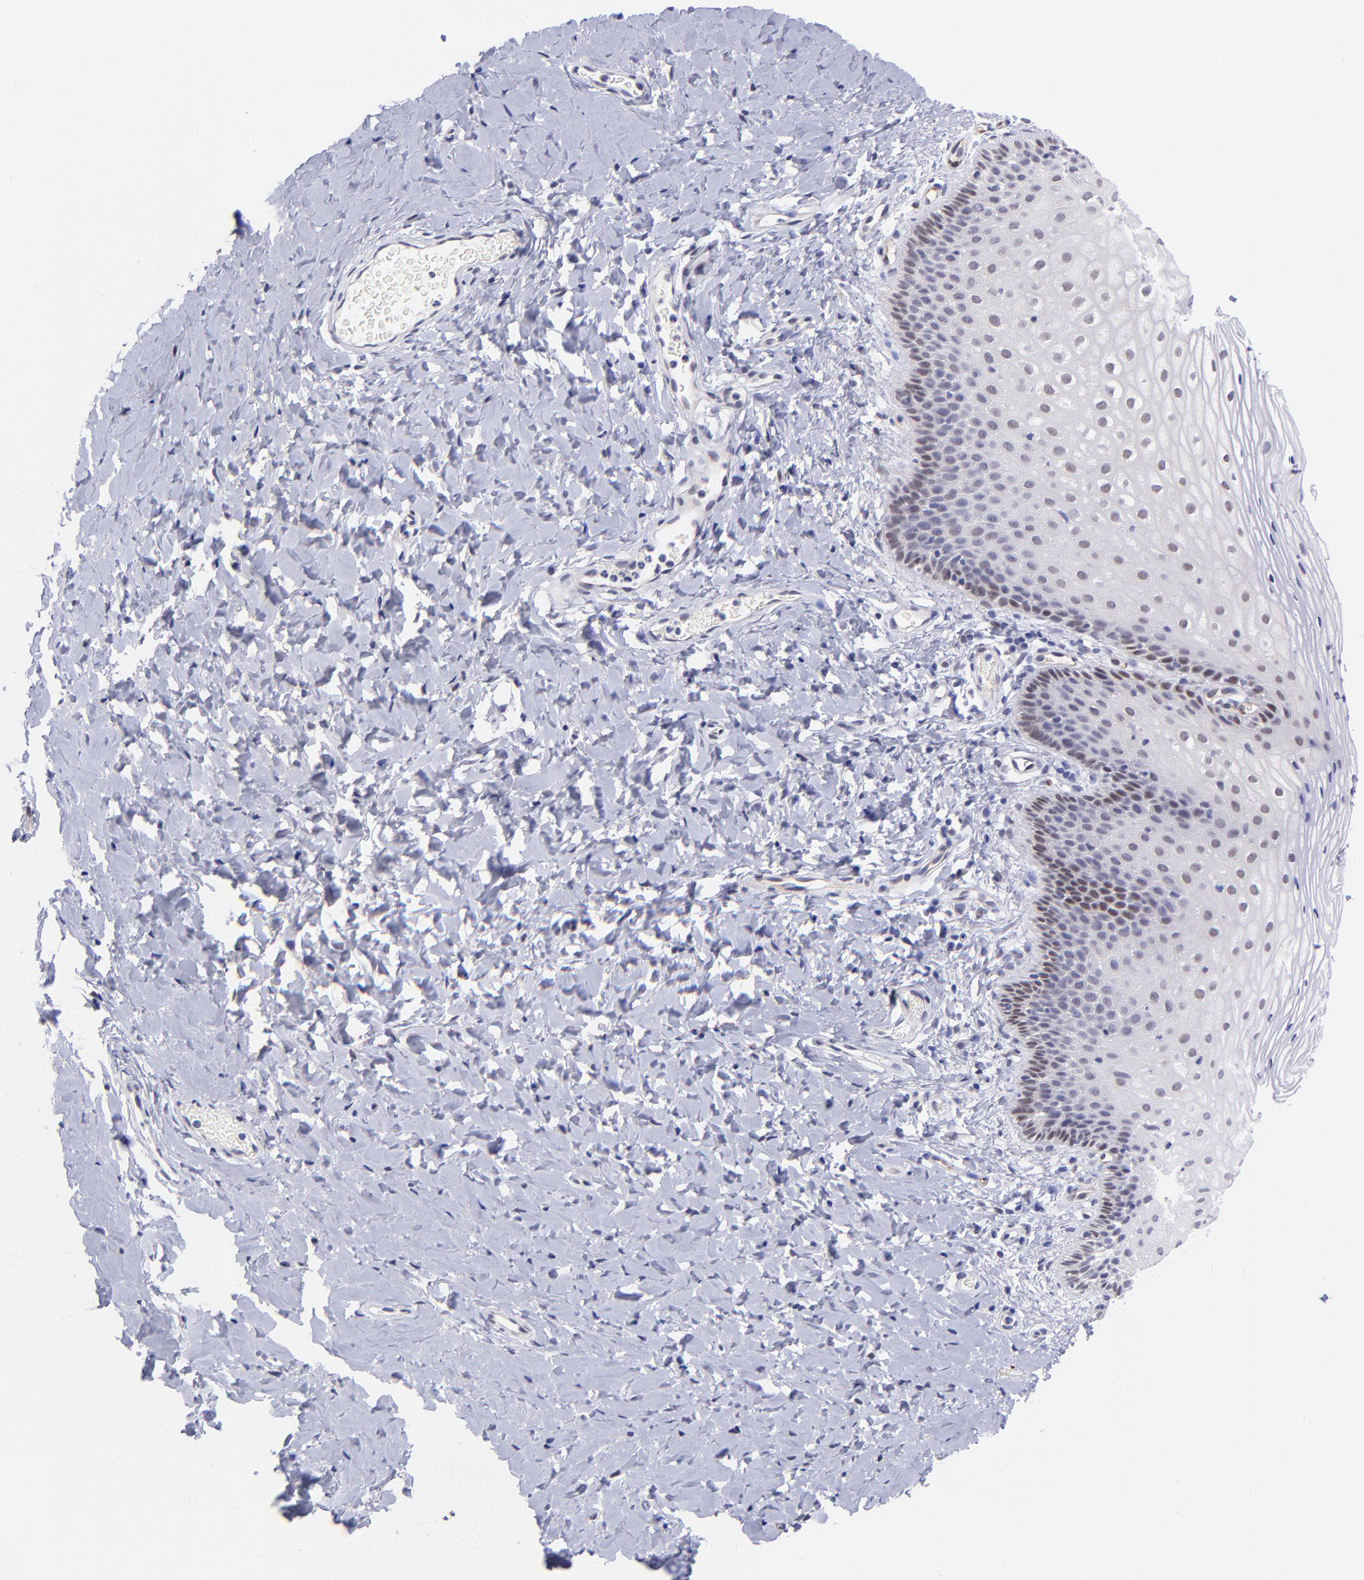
{"staining": {"intensity": "moderate", "quantity": "<25%", "location": "nuclear"}, "tissue": "vagina", "cell_type": "Squamous epithelial cells", "image_type": "normal", "snomed": [{"axis": "morphology", "description": "Normal tissue, NOS"}, {"axis": "topography", "description": "Vagina"}], "caption": "This histopathology image exhibits immunohistochemistry (IHC) staining of unremarkable human vagina, with low moderate nuclear expression in about <25% of squamous epithelial cells.", "gene": "SOX6", "patient": {"sex": "female", "age": 55}}